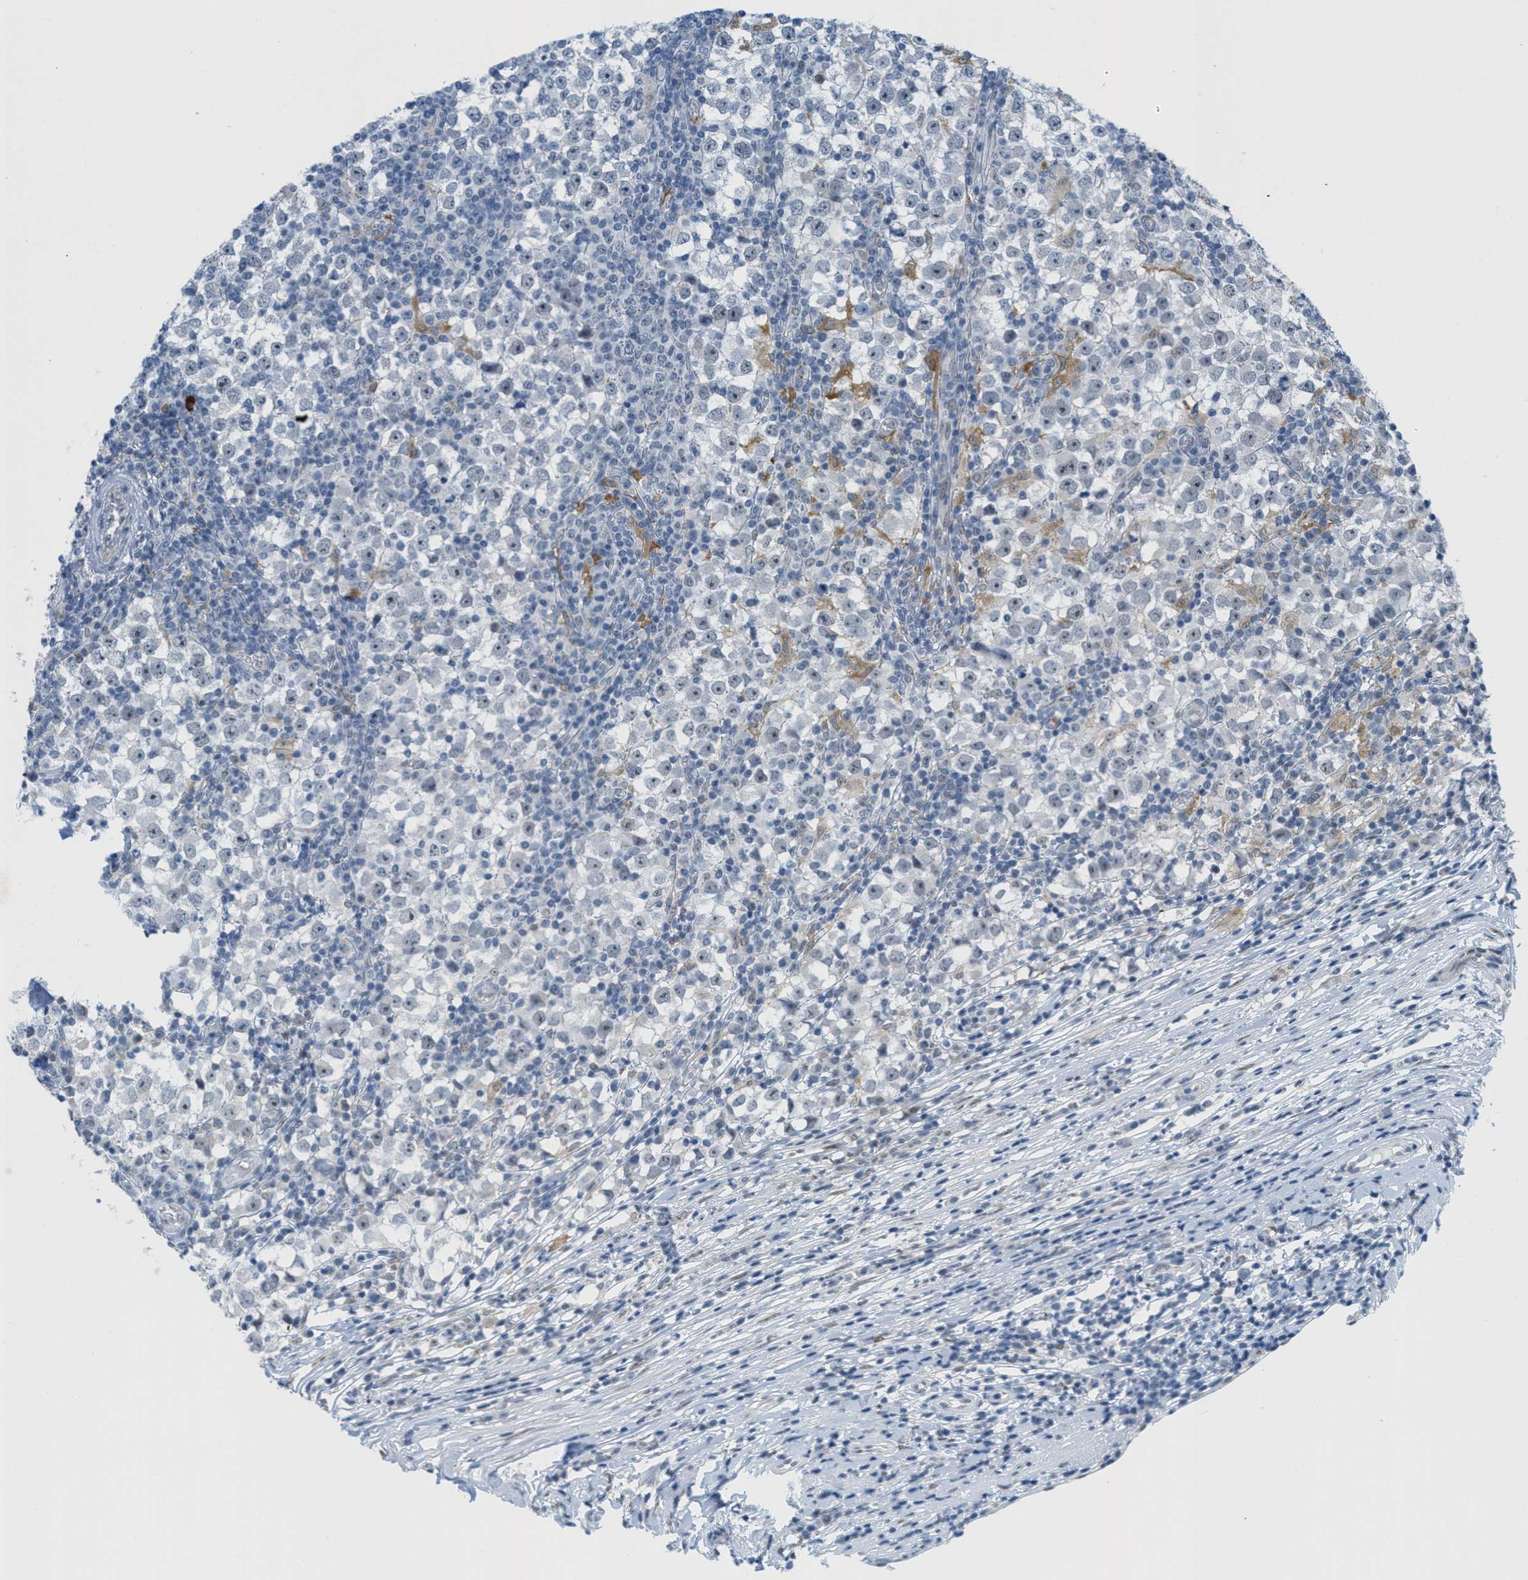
{"staining": {"intensity": "negative", "quantity": "none", "location": "none"}, "tissue": "testis cancer", "cell_type": "Tumor cells", "image_type": "cancer", "snomed": [{"axis": "morphology", "description": "Seminoma, NOS"}, {"axis": "topography", "description": "Testis"}], "caption": "This is a image of immunohistochemistry (IHC) staining of testis cancer, which shows no staining in tumor cells.", "gene": "HS3ST2", "patient": {"sex": "male", "age": 65}}